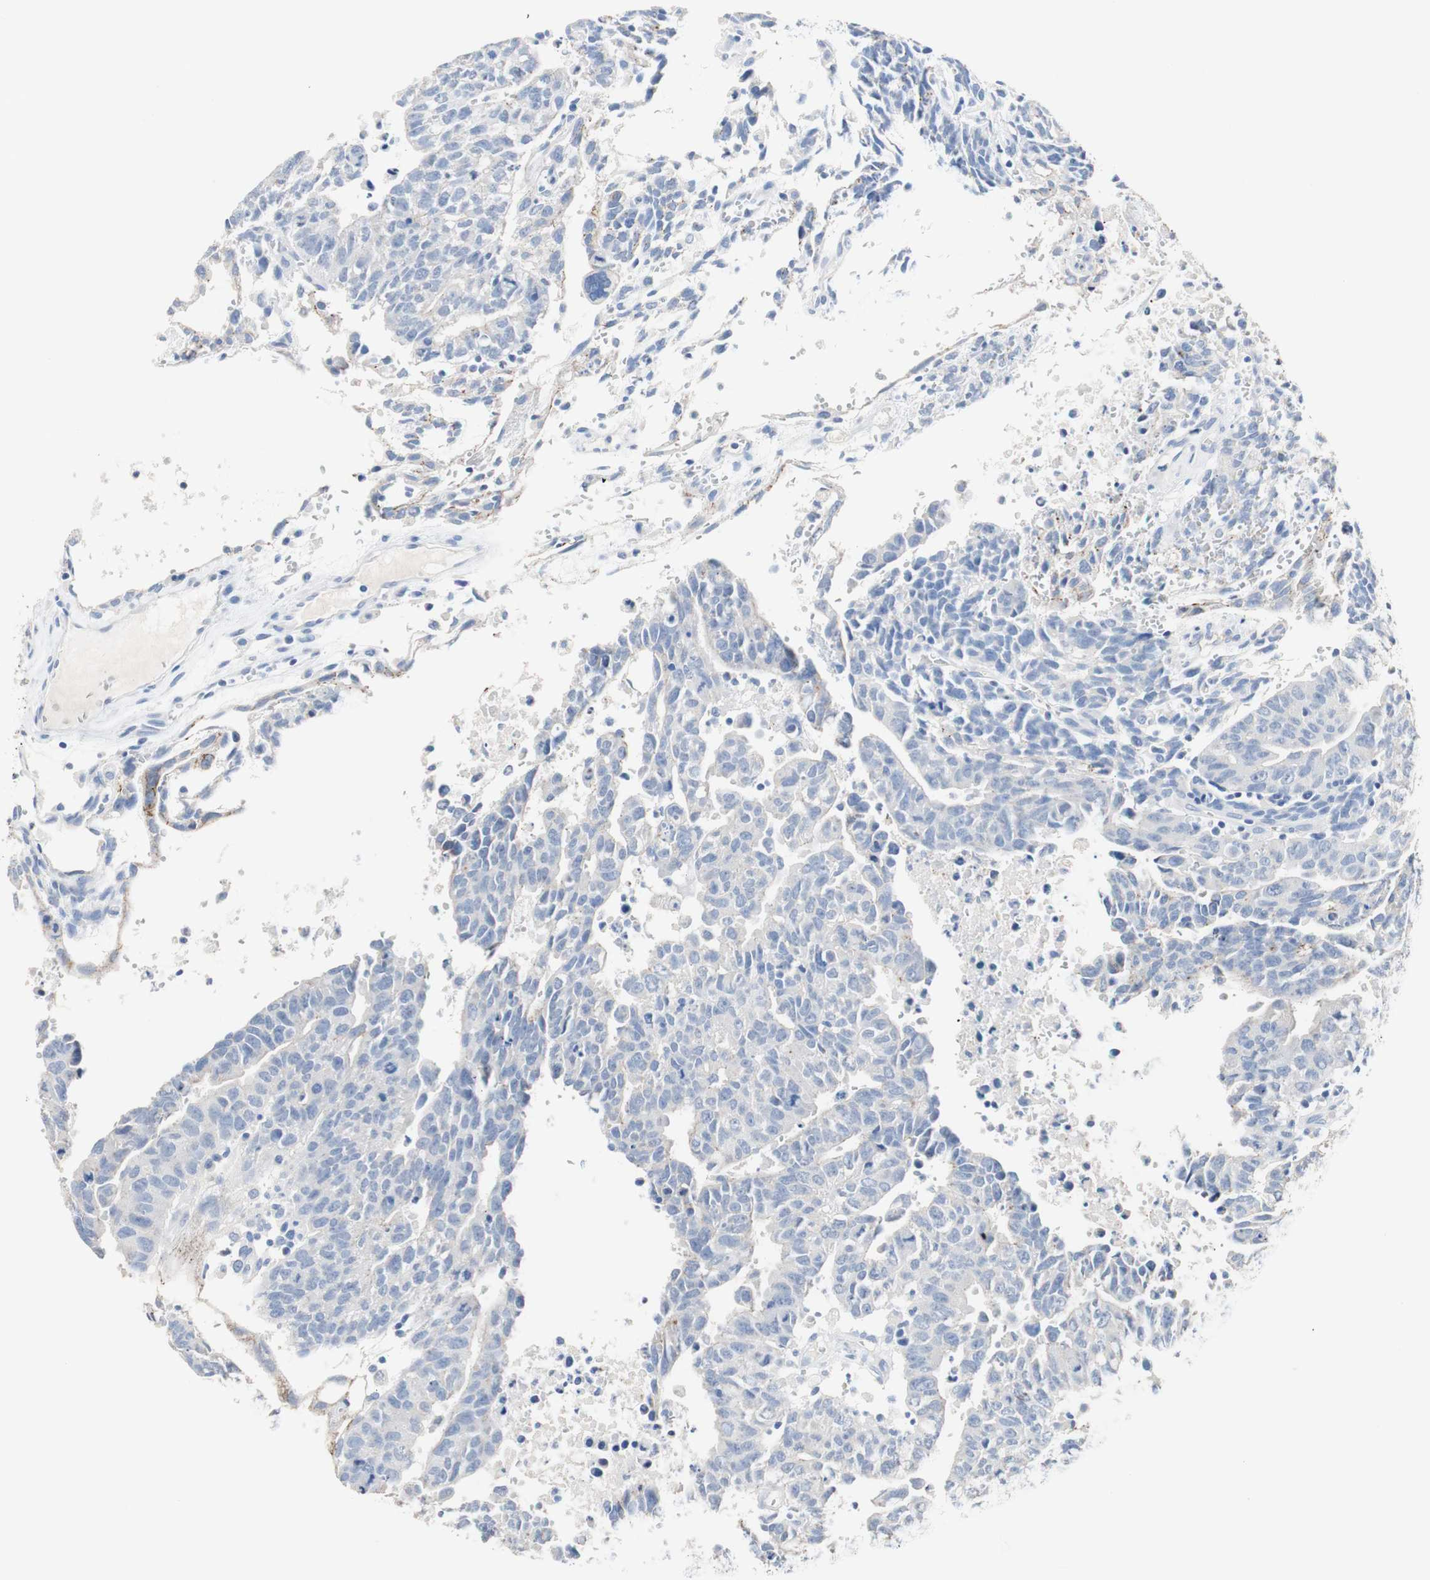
{"staining": {"intensity": "moderate", "quantity": "<25%", "location": "cytoplasmic/membranous"}, "tissue": "testis cancer", "cell_type": "Tumor cells", "image_type": "cancer", "snomed": [{"axis": "morphology", "description": "Seminoma, NOS"}, {"axis": "morphology", "description": "Carcinoma, Embryonal, NOS"}, {"axis": "topography", "description": "Testis"}], "caption": "Testis seminoma stained for a protein exhibits moderate cytoplasmic/membranous positivity in tumor cells. The protein of interest is stained brown, and the nuclei are stained in blue (DAB IHC with brightfield microscopy, high magnification).", "gene": "DSC2", "patient": {"sex": "male", "age": 52}}